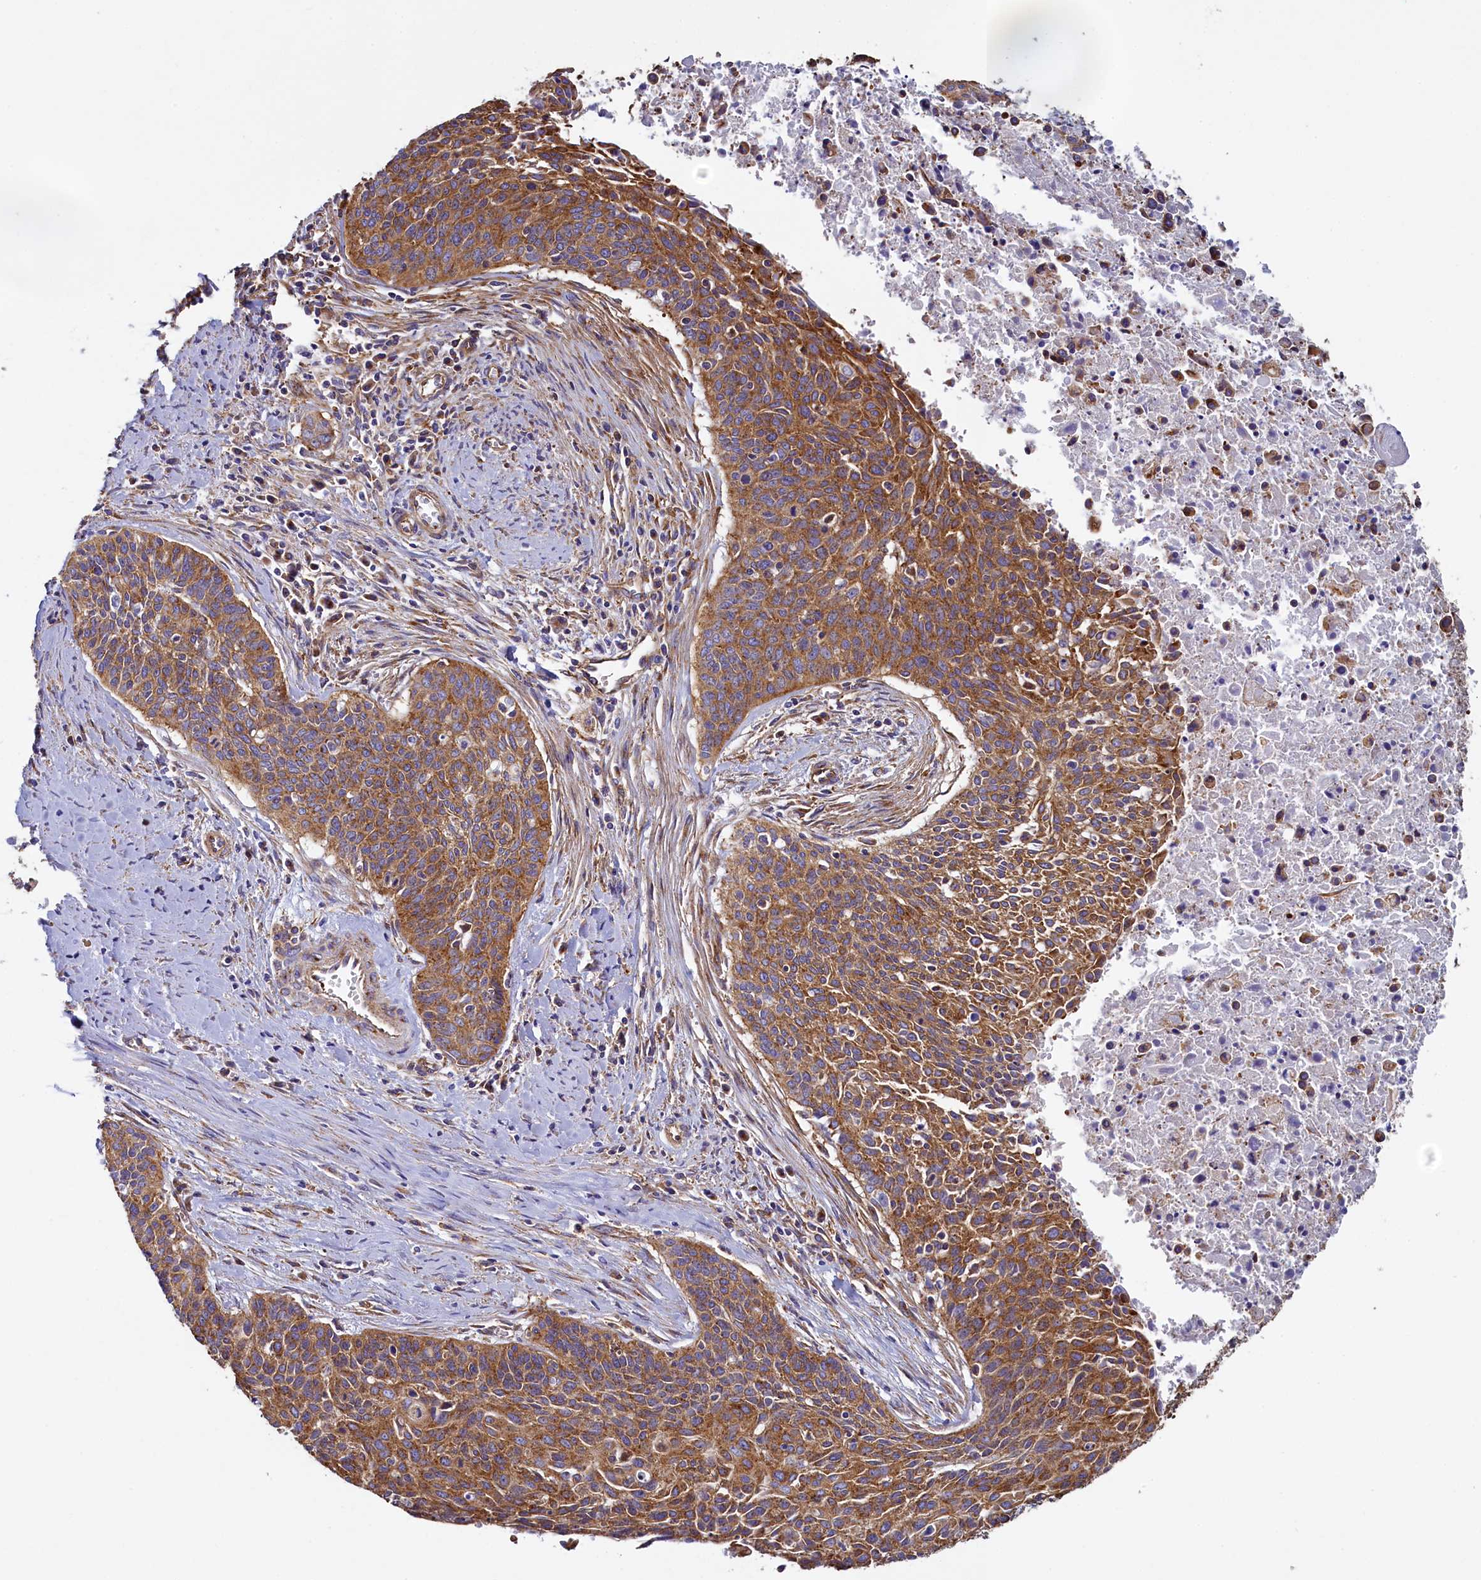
{"staining": {"intensity": "moderate", "quantity": ">75%", "location": "cytoplasmic/membranous"}, "tissue": "cervical cancer", "cell_type": "Tumor cells", "image_type": "cancer", "snomed": [{"axis": "morphology", "description": "Squamous cell carcinoma, NOS"}, {"axis": "topography", "description": "Cervix"}], "caption": "Cervical cancer was stained to show a protein in brown. There is medium levels of moderate cytoplasmic/membranous expression in about >75% of tumor cells.", "gene": "GPR21", "patient": {"sex": "female", "age": 55}}